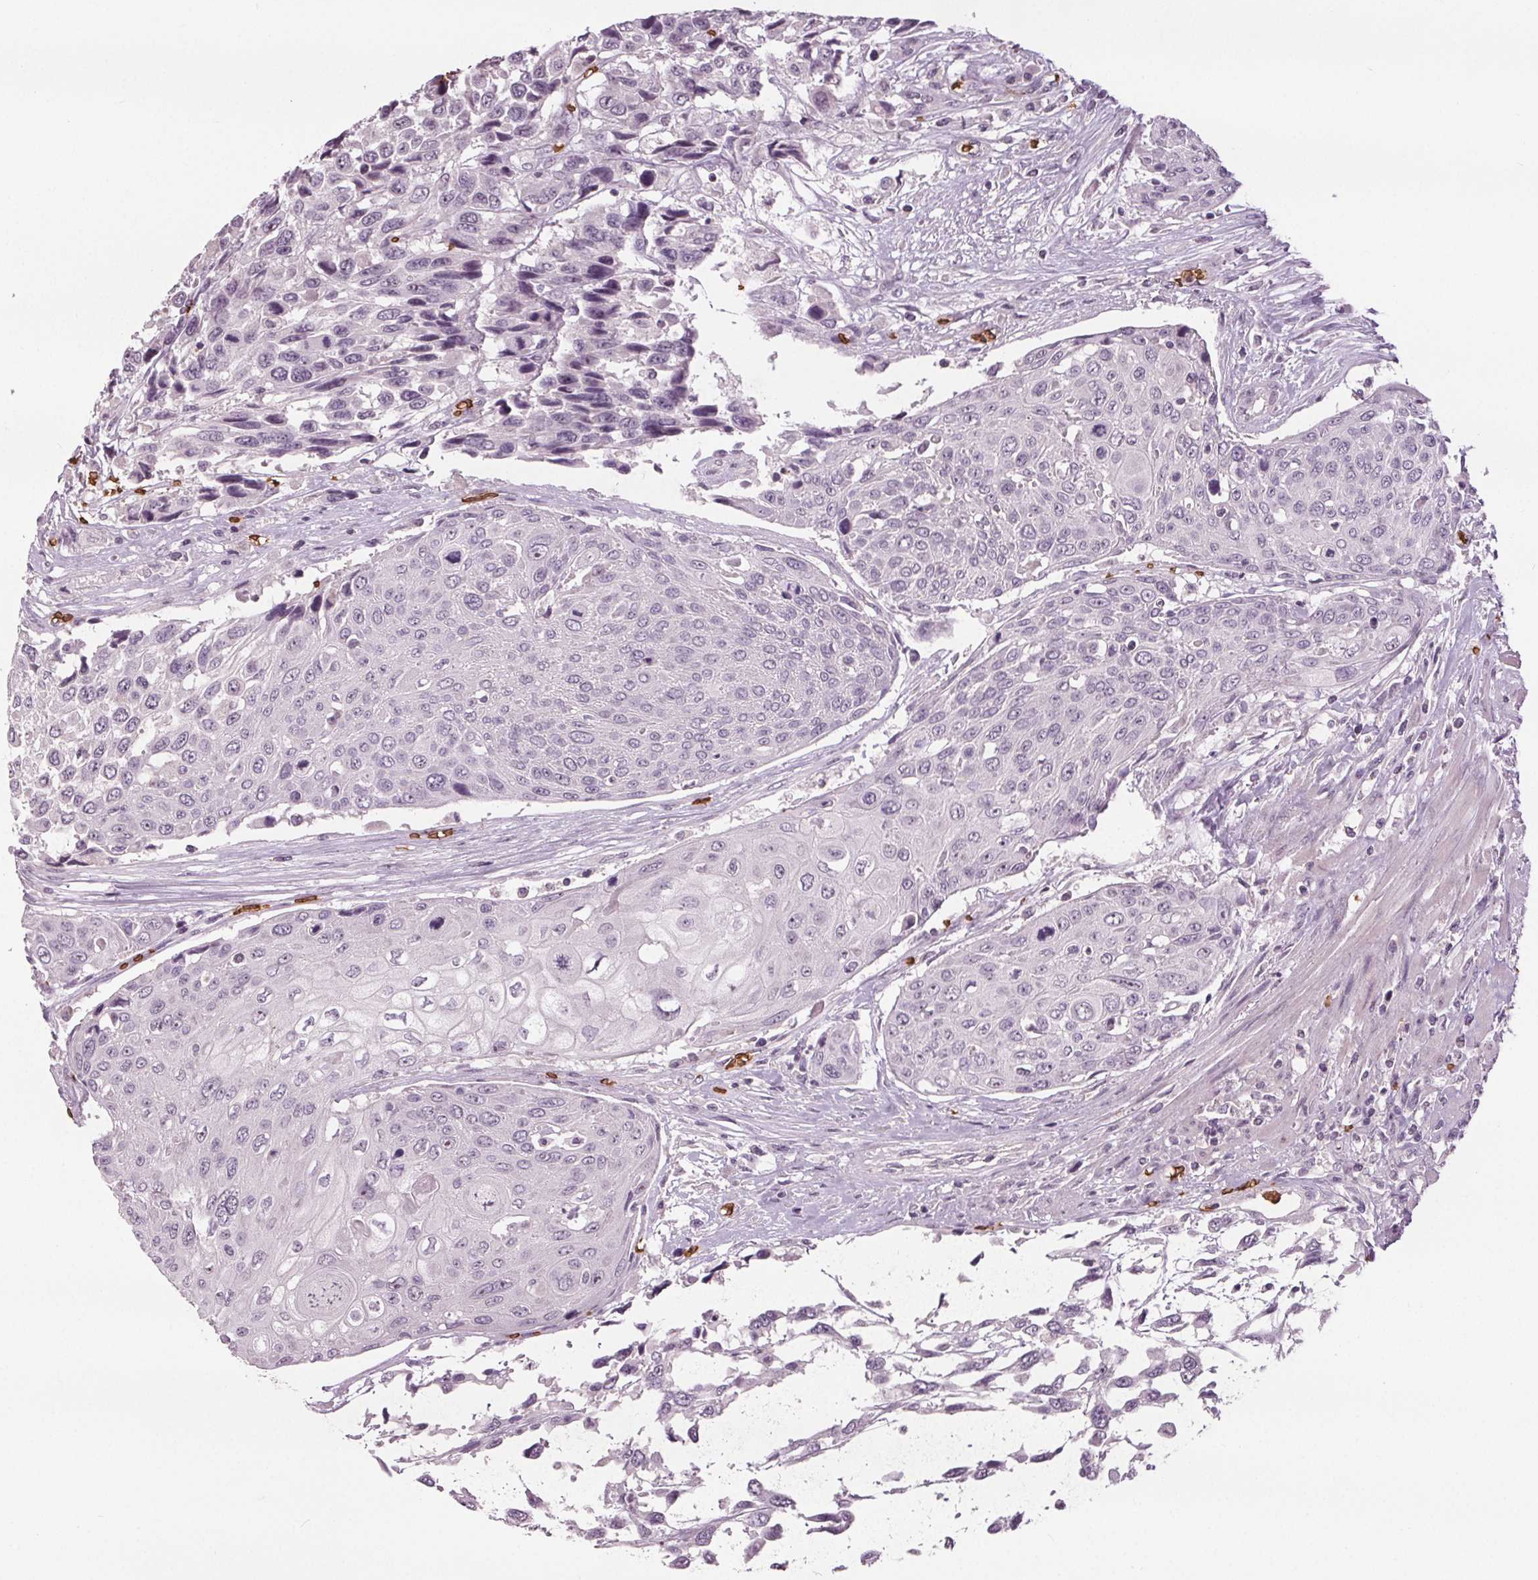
{"staining": {"intensity": "negative", "quantity": "none", "location": "none"}, "tissue": "urothelial cancer", "cell_type": "Tumor cells", "image_type": "cancer", "snomed": [{"axis": "morphology", "description": "Urothelial carcinoma, High grade"}, {"axis": "topography", "description": "Urinary bladder"}], "caption": "A high-resolution photomicrograph shows immunohistochemistry staining of high-grade urothelial carcinoma, which reveals no significant expression in tumor cells.", "gene": "SLC4A1", "patient": {"sex": "female", "age": 70}}